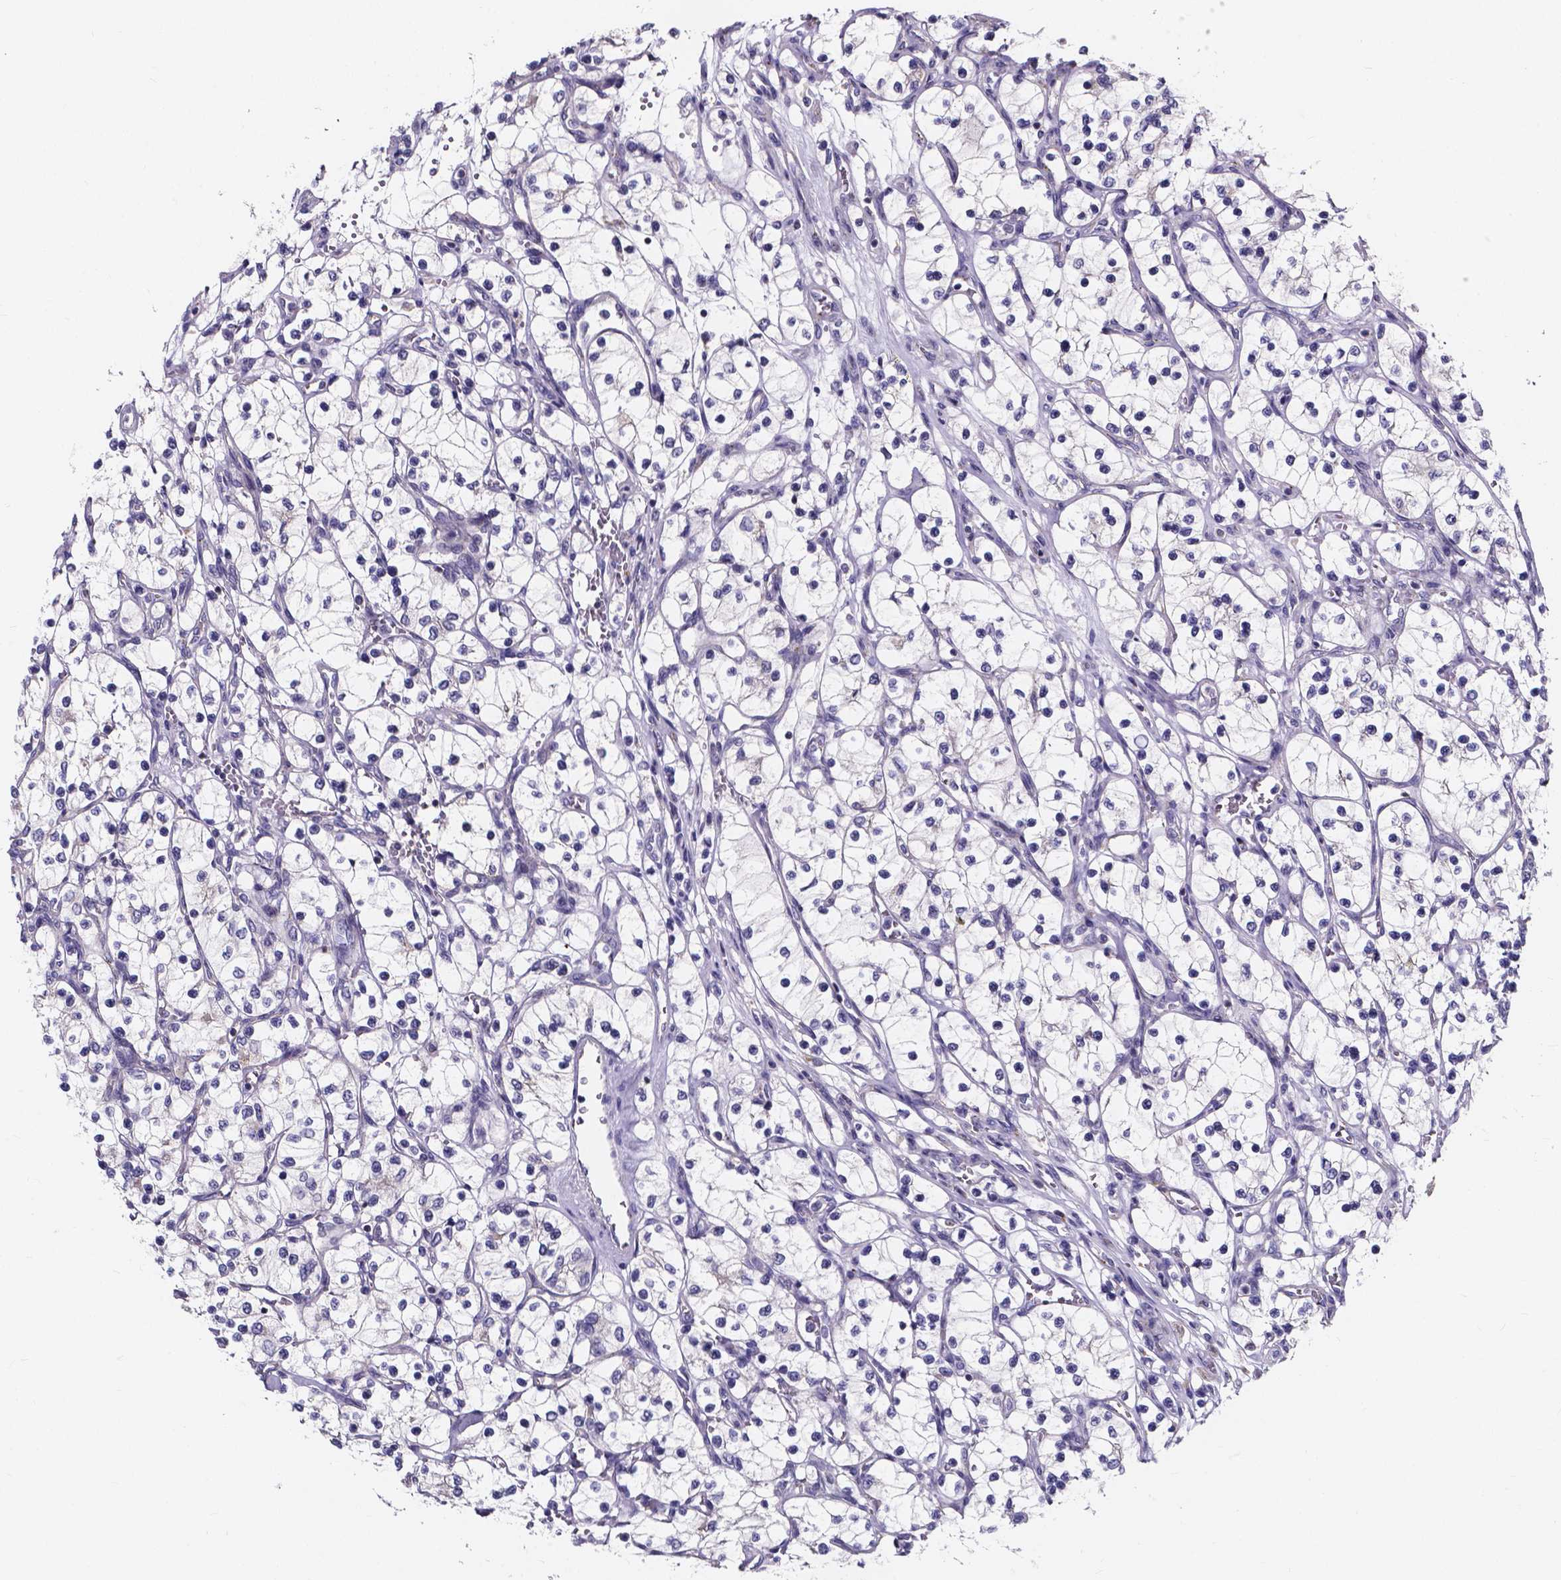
{"staining": {"intensity": "negative", "quantity": "none", "location": "none"}, "tissue": "renal cancer", "cell_type": "Tumor cells", "image_type": "cancer", "snomed": [{"axis": "morphology", "description": "Adenocarcinoma, NOS"}, {"axis": "topography", "description": "Kidney"}], "caption": "Micrograph shows no significant protein positivity in tumor cells of renal cancer (adenocarcinoma).", "gene": "THEMIS", "patient": {"sex": "female", "age": 69}}